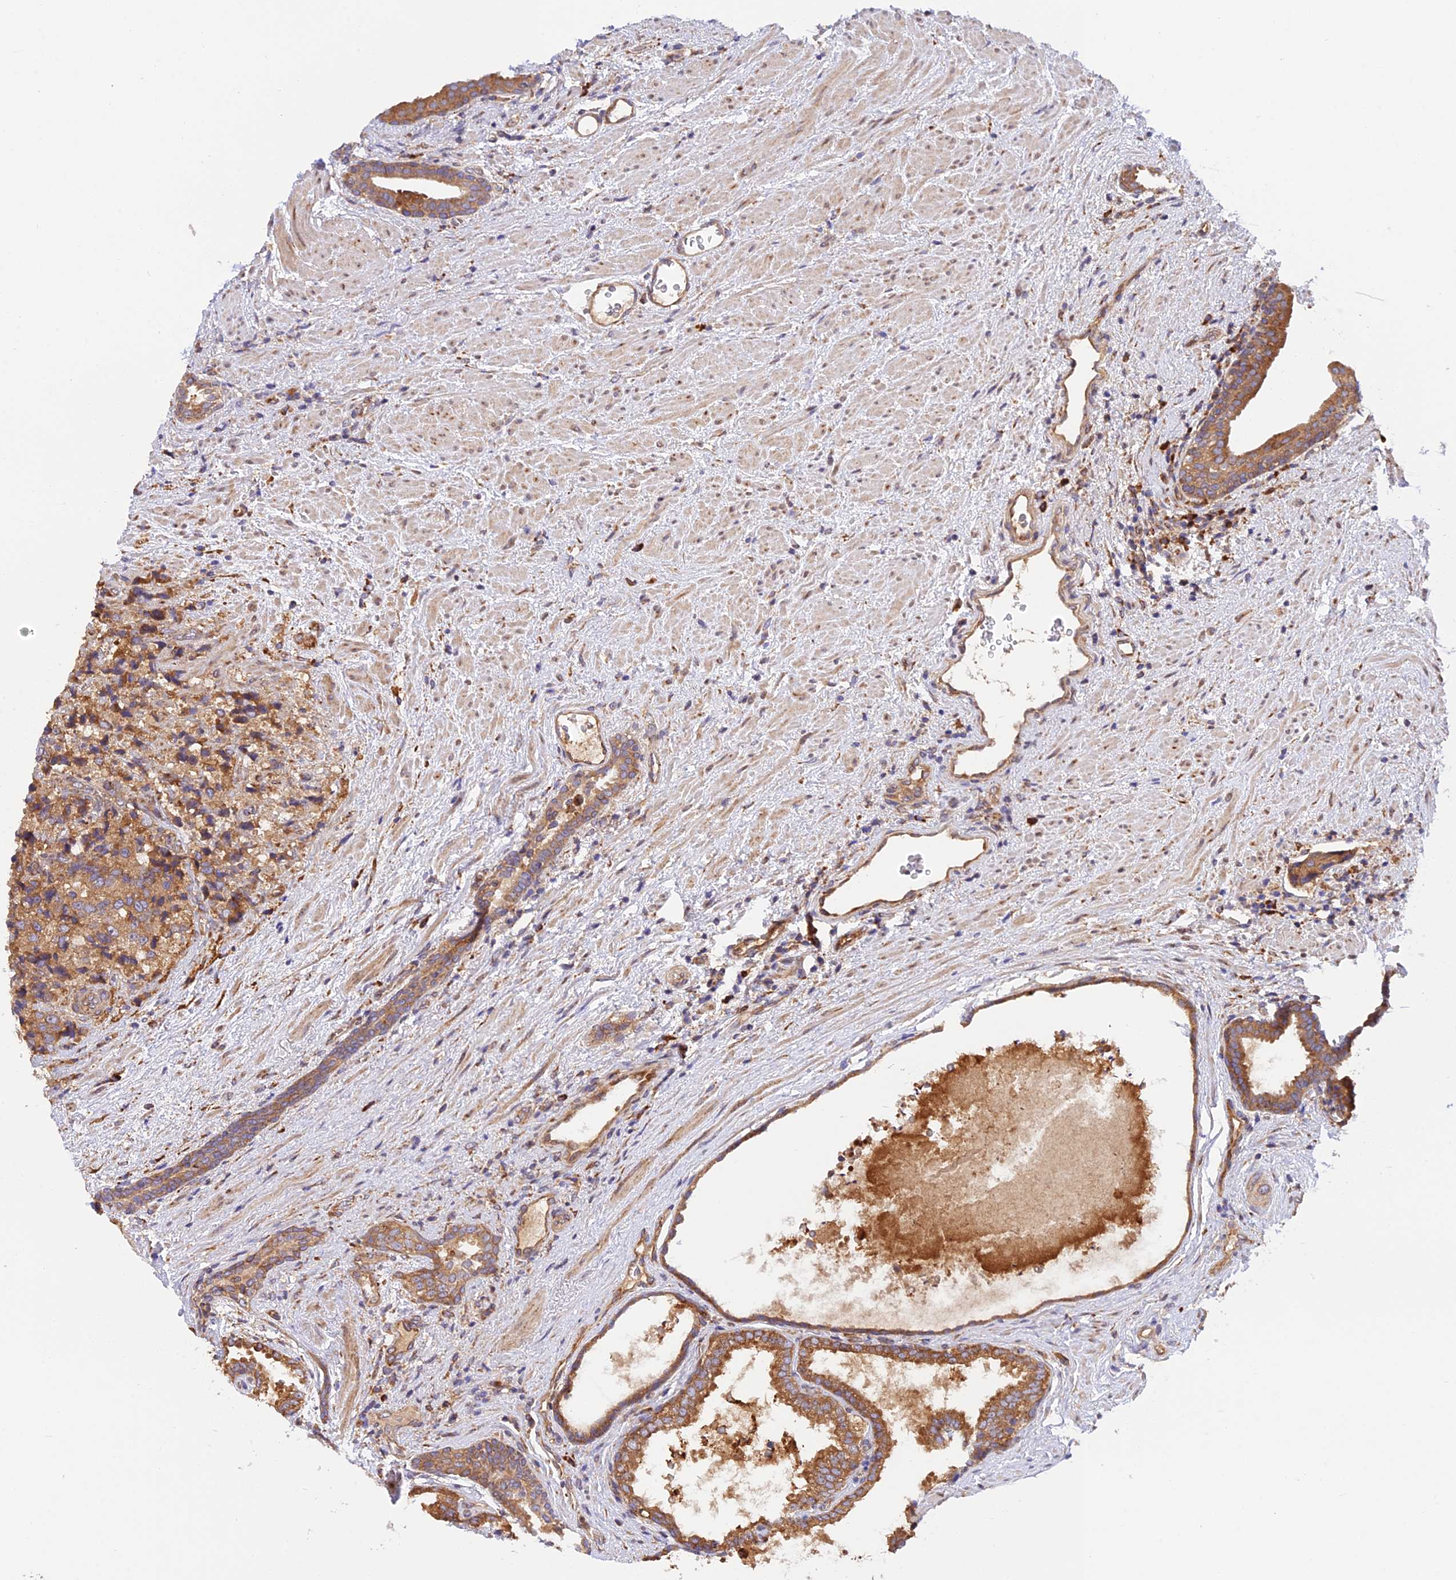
{"staining": {"intensity": "moderate", "quantity": ">75%", "location": "cytoplasmic/membranous"}, "tissue": "prostate cancer", "cell_type": "Tumor cells", "image_type": "cancer", "snomed": [{"axis": "morphology", "description": "Adenocarcinoma, High grade"}, {"axis": "topography", "description": "Prostate"}], "caption": "The photomicrograph shows immunohistochemical staining of prostate cancer. There is moderate cytoplasmic/membranous staining is present in about >75% of tumor cells.", "gene": "RPL5", "patient": {"sex": "male", "age": 70}}